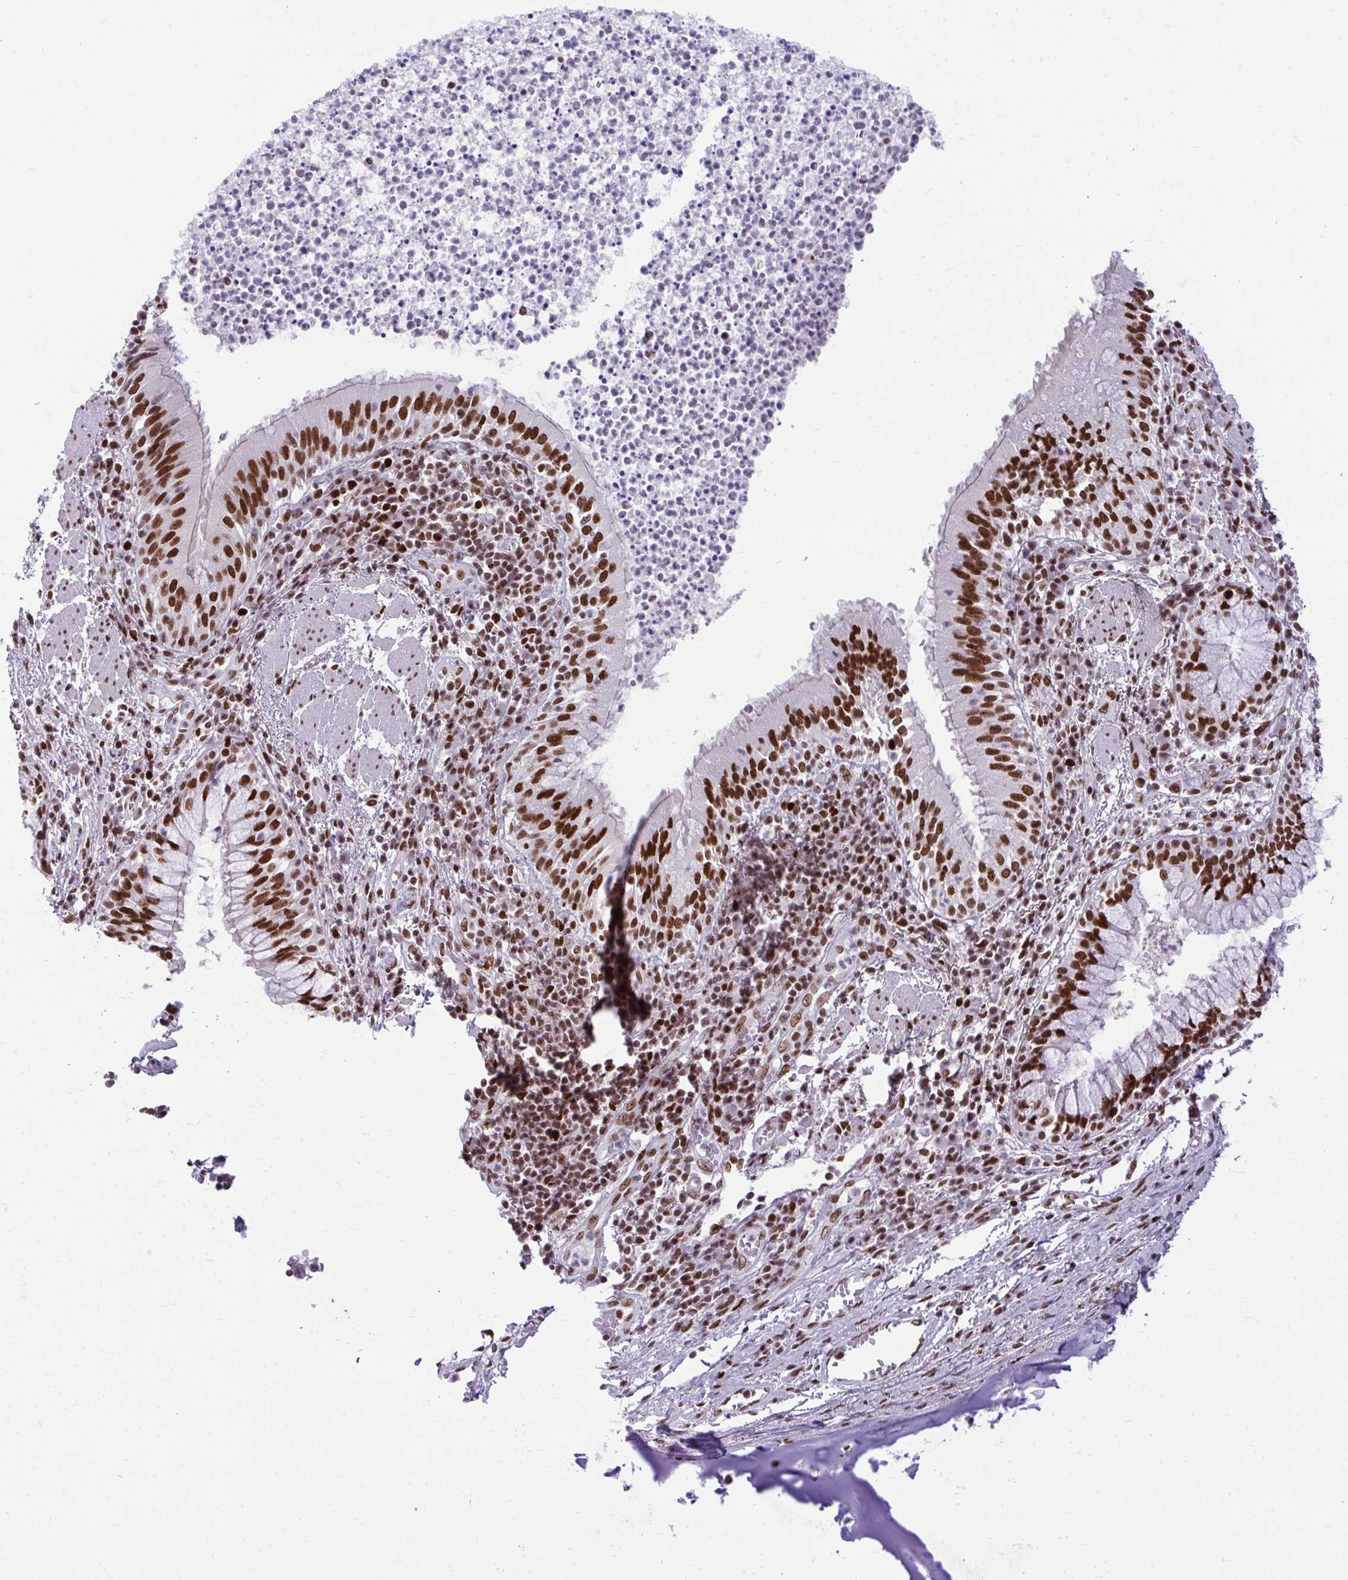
{"staining": {"intensity": "strong", "quantity": ">75%", "location": "nuclear"}, "tissue": "bronchus", "cell_type": "Respiratory epithelial cells", "image_type": "normal", "snomed": [{"axis": "morphology", "description": "Normal tissue, NOS"}, {"axis": "topography", "description": "Lymph node"}, {"axis": "topography", "description": "Bronchus"}], "caption": "The histopathology image exhibits a brown stain indicating the presence of a protein in the nuclear of respiratory epithelial cells in bronchus. The staining was performed using DAB to visualize the protein expression in brown, while the nuclei were stained in blue with hematoxylin (Magnification: 20x).", "gene": "CDYL", "patient": {"sex": "male", "age": 56}}